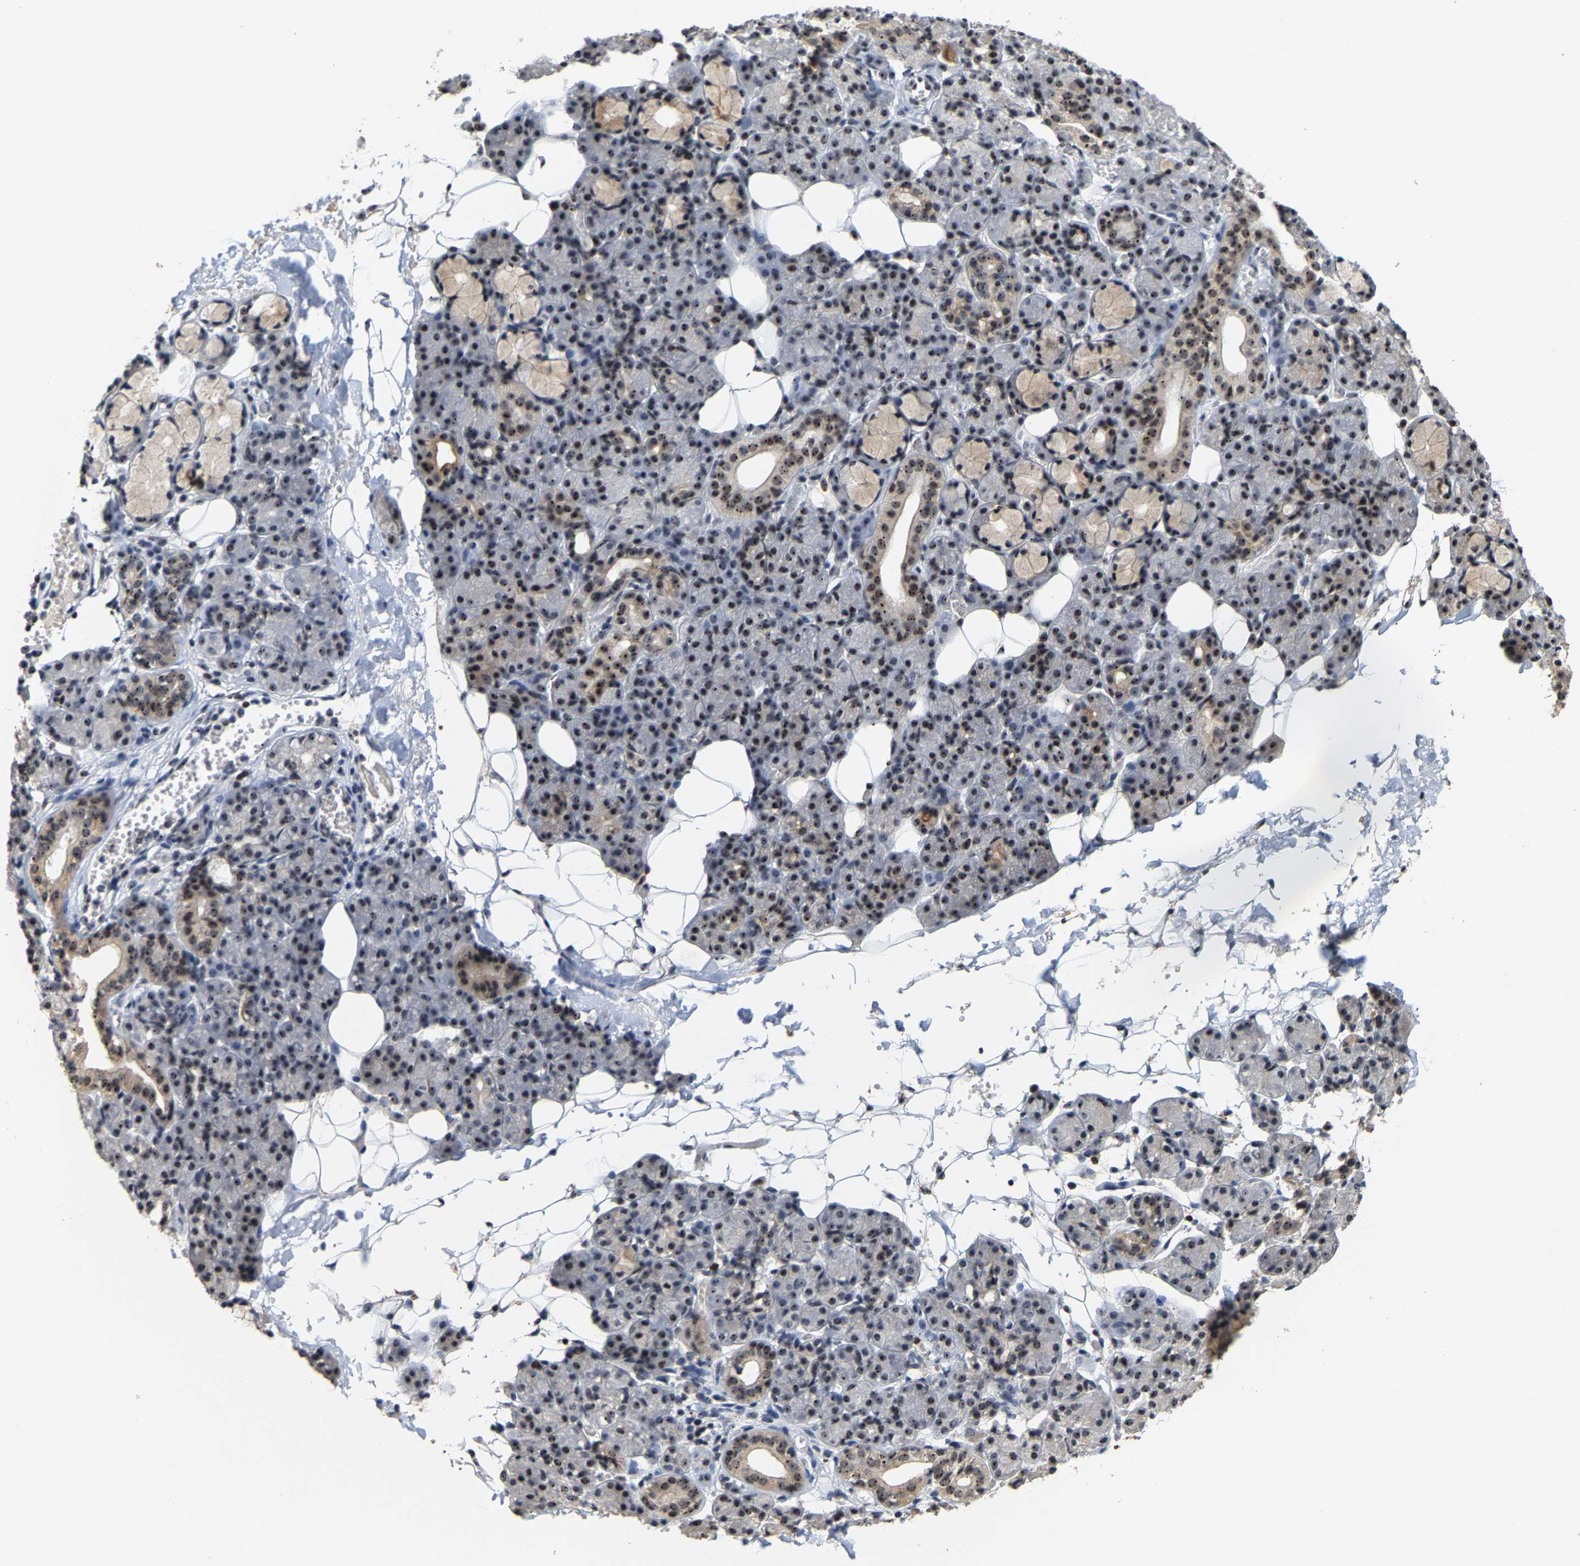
{"staining": {"intensity": "moderate", "quantity": "25%-75%", "location": "nuclear"}, "tissue": "salivary gland", "cell_type": "Glandular cells", "image_type": "normal", "snomed": [{"axis": "morphology", "description": "Normal tissue, NOS"}, {"axis": "topography", "description": "Salivary gland"}], "caption": "Unremarkable salivary gland demonstrates moderate nuclear positivity in about 25%-75% of glandular cells, visualized by immunohistochemistry.", "gene": "NOP58", "patient": {"sex": "male", "age": 63}}